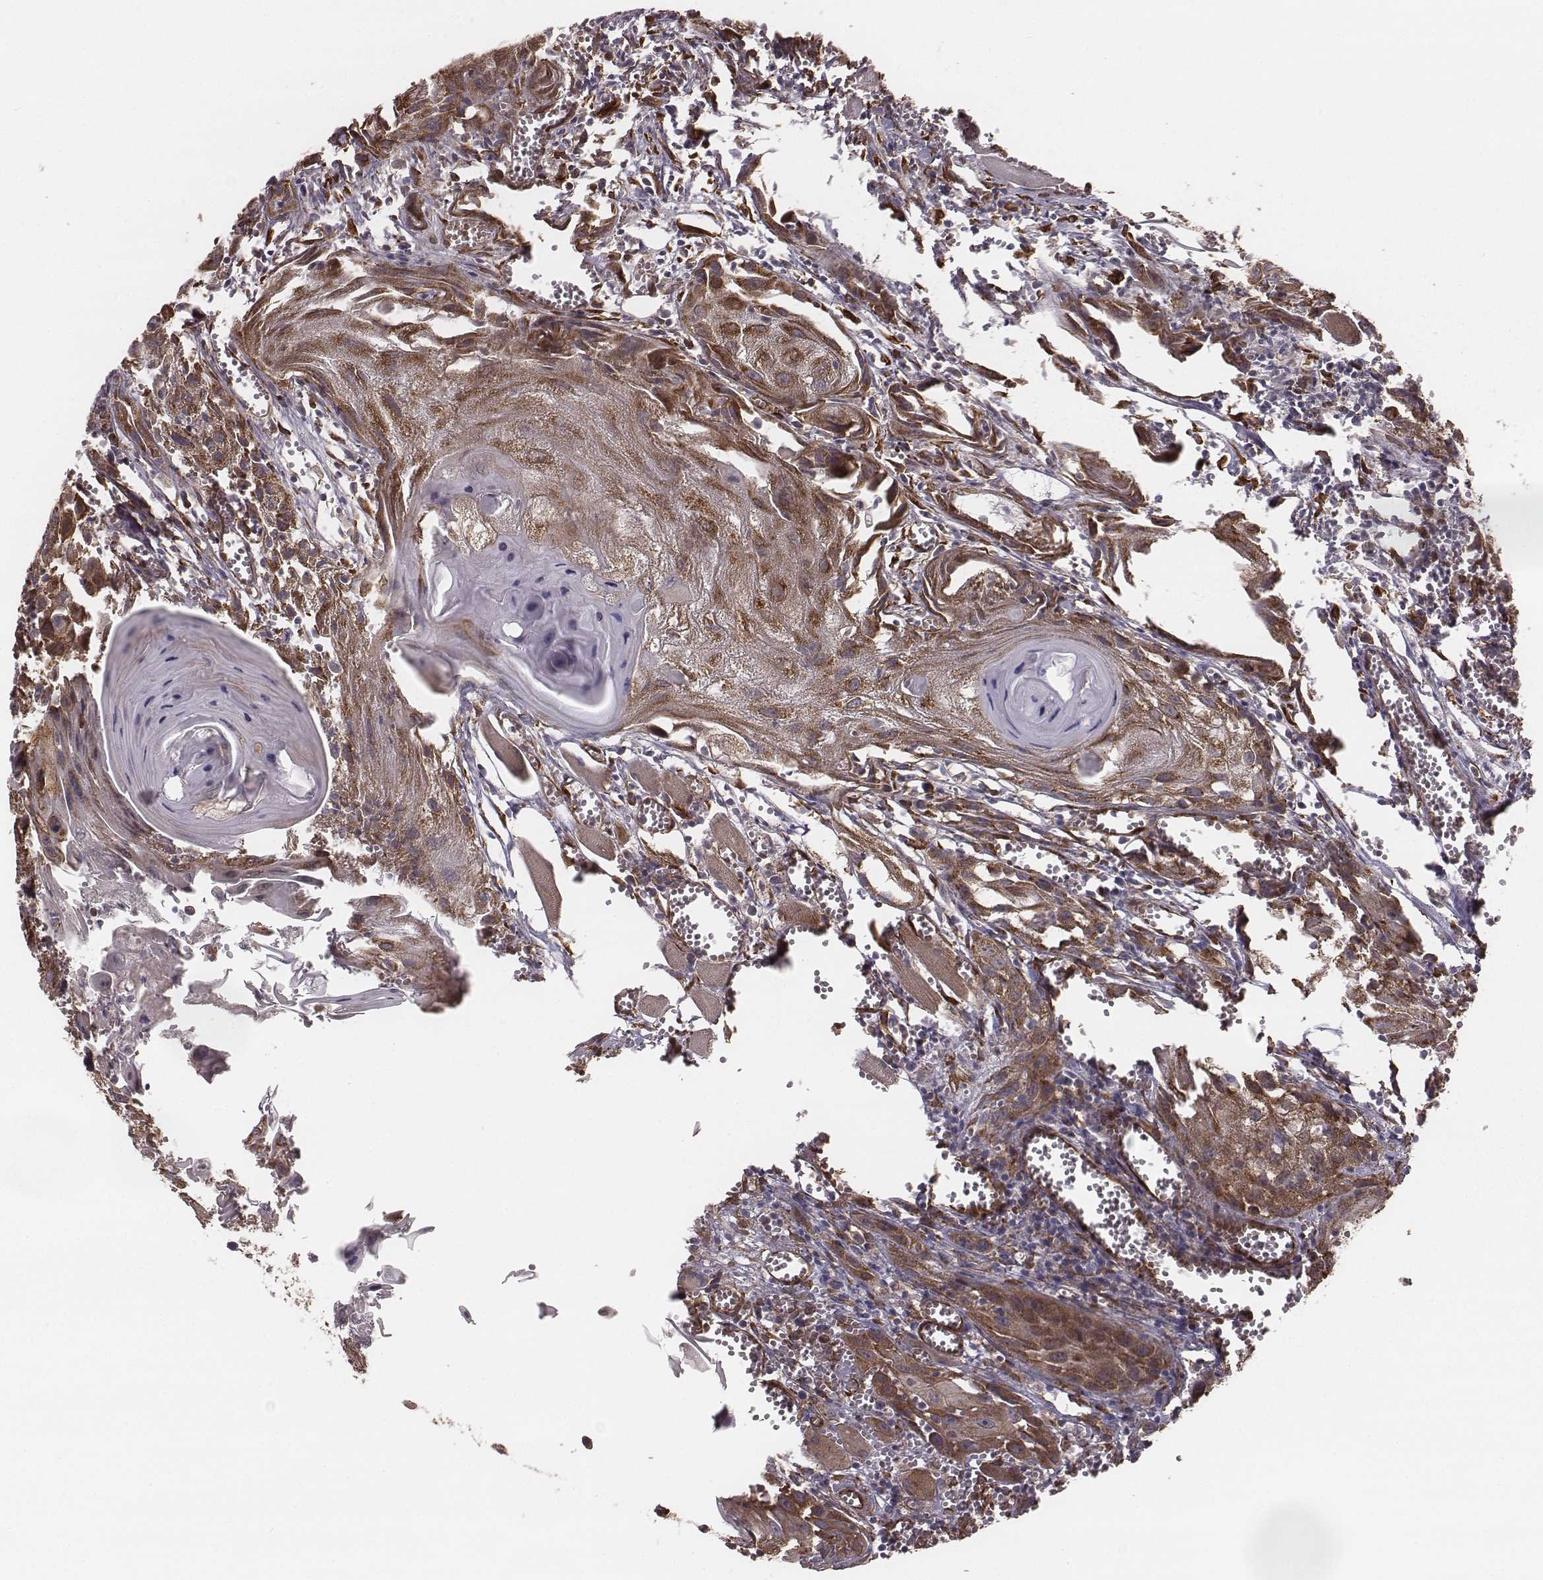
{"staining": {"intensity": "moderate", "quantity": ">75%", "location": "cytoplasmic/membranous"}, "tissue": "head and neck cancer", "cell_type": "Tumor cells", "image_type": "cancer", "snomed": [{"axis": "morphology", "description": "Squamous cell carcinoma, NOS"}, {"axis": "topography", "description": "Head-Neck"}], "caption": "IHC photomicrograph of human head and neck cancer stained for a protein (brown), which demonstrates medium levels of moderate cytoplasmic/membranous positivity in approximately >75% of tumor cells.", "gene": "PALMD", "patient": {"sex": "female", "age": 80}}